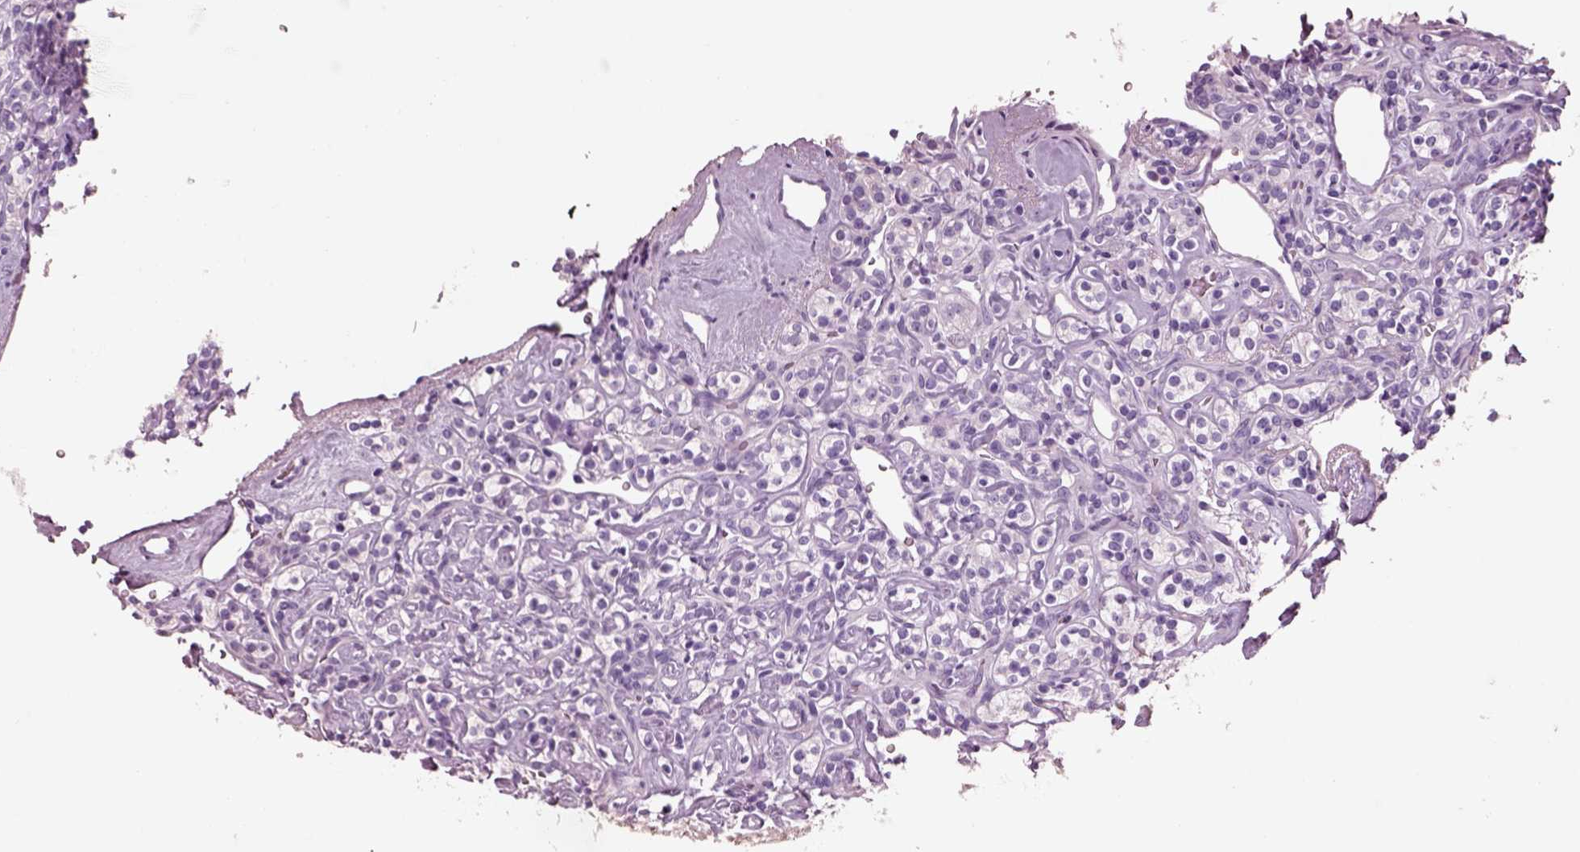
{"staining": {"intensity": "negative", "quantity": "none", "location": "none"}, "tissue": "renal cancer", "cell_type": "Tumor cells", "image_type": "cancer", "snomed": [{"axis": "morphology", "description": "Adenocarcinoma, NOS"}, {"axis": "topography", "description": "Kidney"}], "caption": "Immunohistochemistry (IHC) micrograph of neoplastic tissue: adenocarcinoma (renal) stained with DAB displays no significant protein expression in tumor cells.", "gene": "PNOC", "patient": {"sex": "male", "age": 77}}